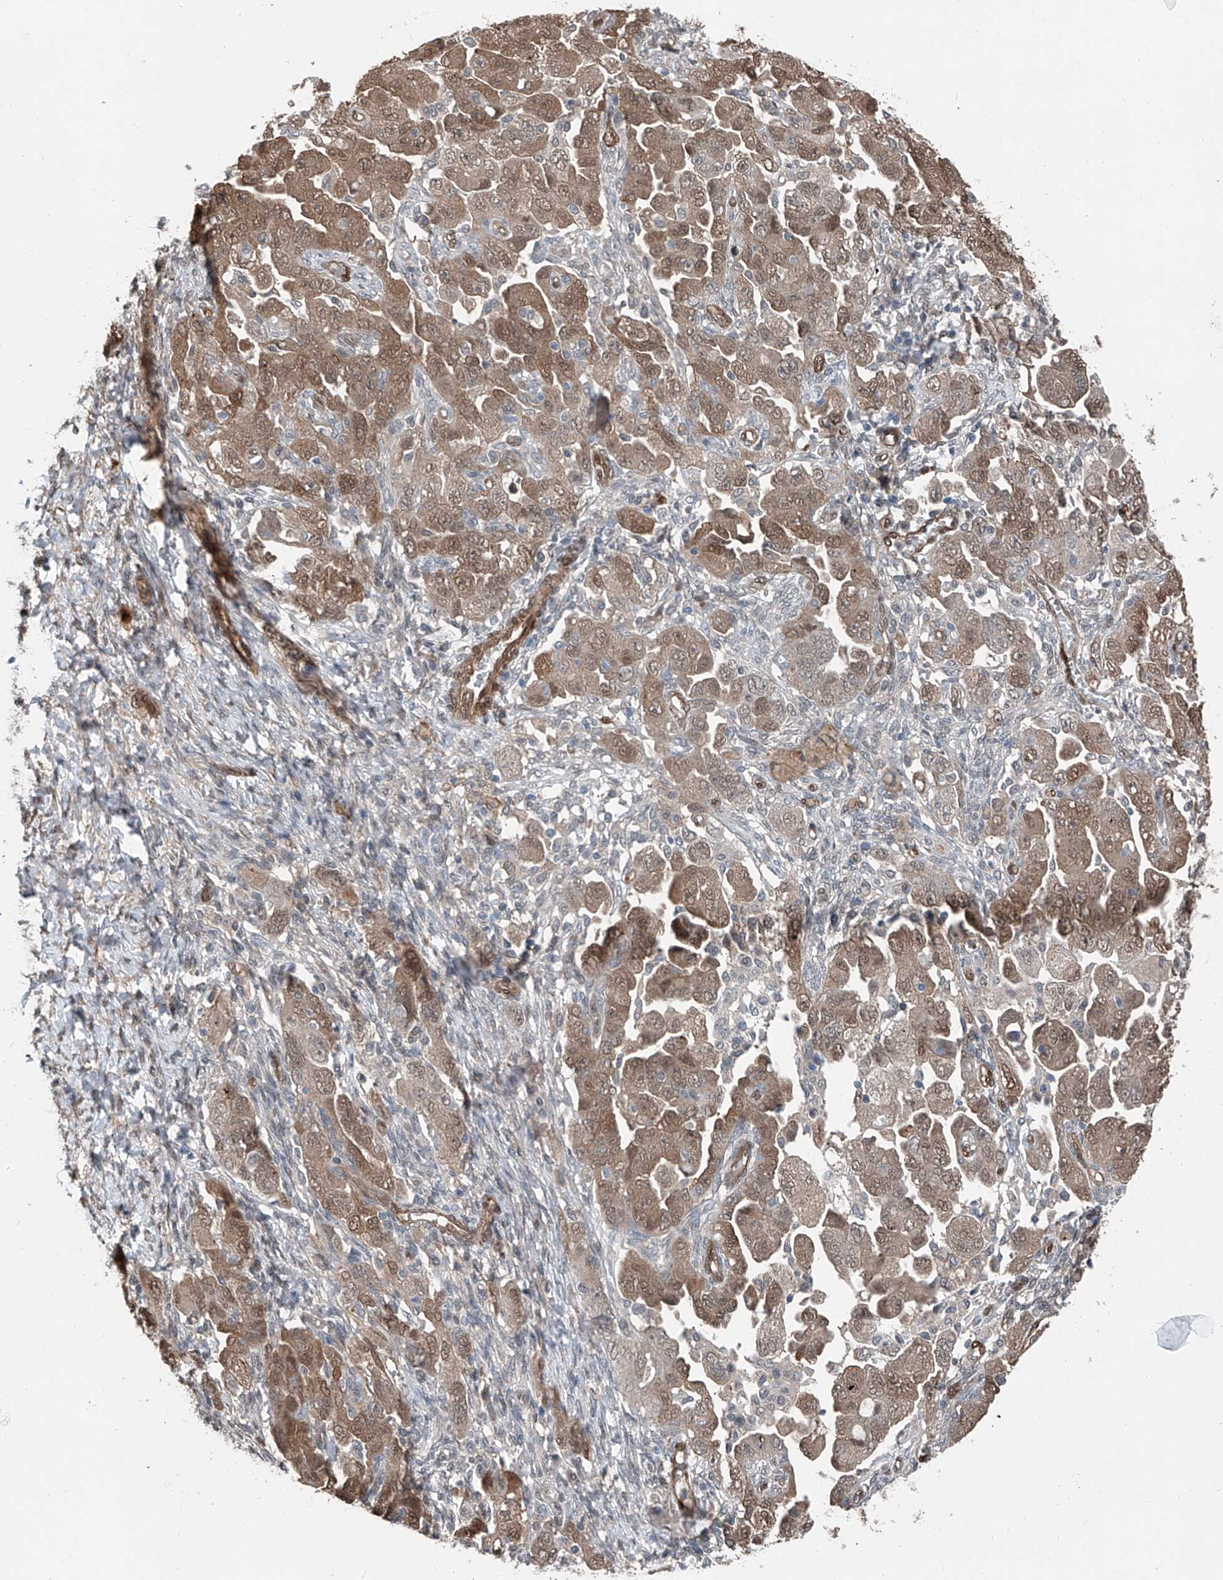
{"staining": {"intensity": "moderate", "quantity": ">75%", "location": "cytoplasmic/membranous,nuclear"}, "tissue": "ovarian cancer", "cell_type": "Tumor cells", "image_type": "cancer", "snomed": [{"axis": "morphology", "description": "Carcinoma, NOS"}, {"axis": "morphology", "description": "Cystadenocarcinoma, serous, NOS"}, {"axis": "topography", "description": "Ovary"}], "caption": "Carcinoma (ovarian) stained for a protein (brown) demonstrates moderate cytoplasmic/membranous and nuclear positive positivity in about >75% of tumor cells.", "gene": "HSPA6", "patient": {"sex": "female", "age": 69}}